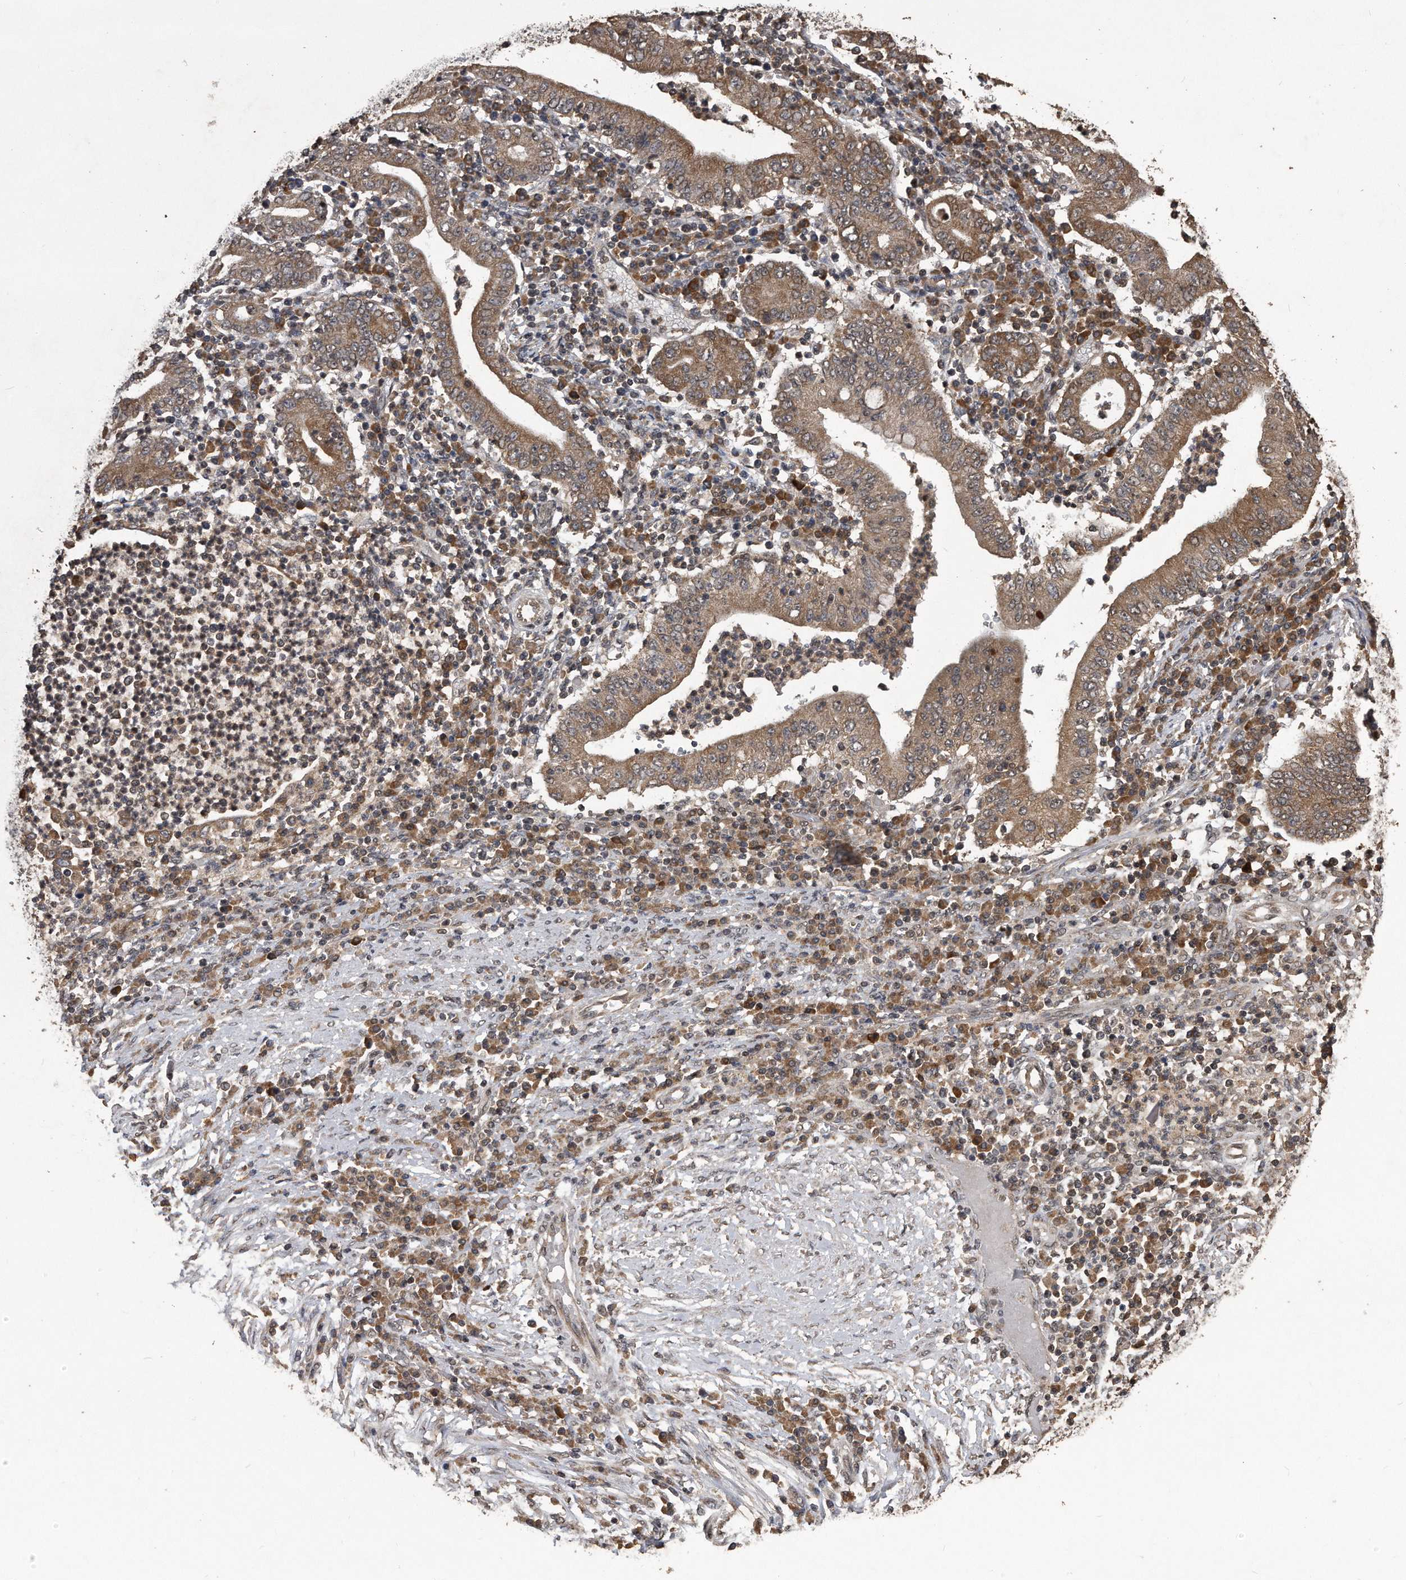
{"staining": {"intensity": "weak", "quantity": ">75%", "location": "cytoplasmic/membranous,nuclear"}, "tissue": "stomach cancer", "cell_type": "Tumor cells", "image_type": "cancer", "snomed": [{"axis": "morphology", "description": "Normal tissue, NOS"}, {"axis": "morphology", "description": "Adenocarcinoma, NOS"}, {"axis": "topography", "description": "Esophagus"}, {"axis": "topography", "description": "Stomach, upper"}, {"axis": "topography", "description": "Peripheral nerve tissue"}], "caption": "Human stomach cancer (adenocarcinoma) stained with a brown dye reveals weak cytoplasmic/membranous and nuclear positive staining in about >75% of tumor cells.", "gene": "CRYZL1", "patient": {"sex": "male", "age": 62}}